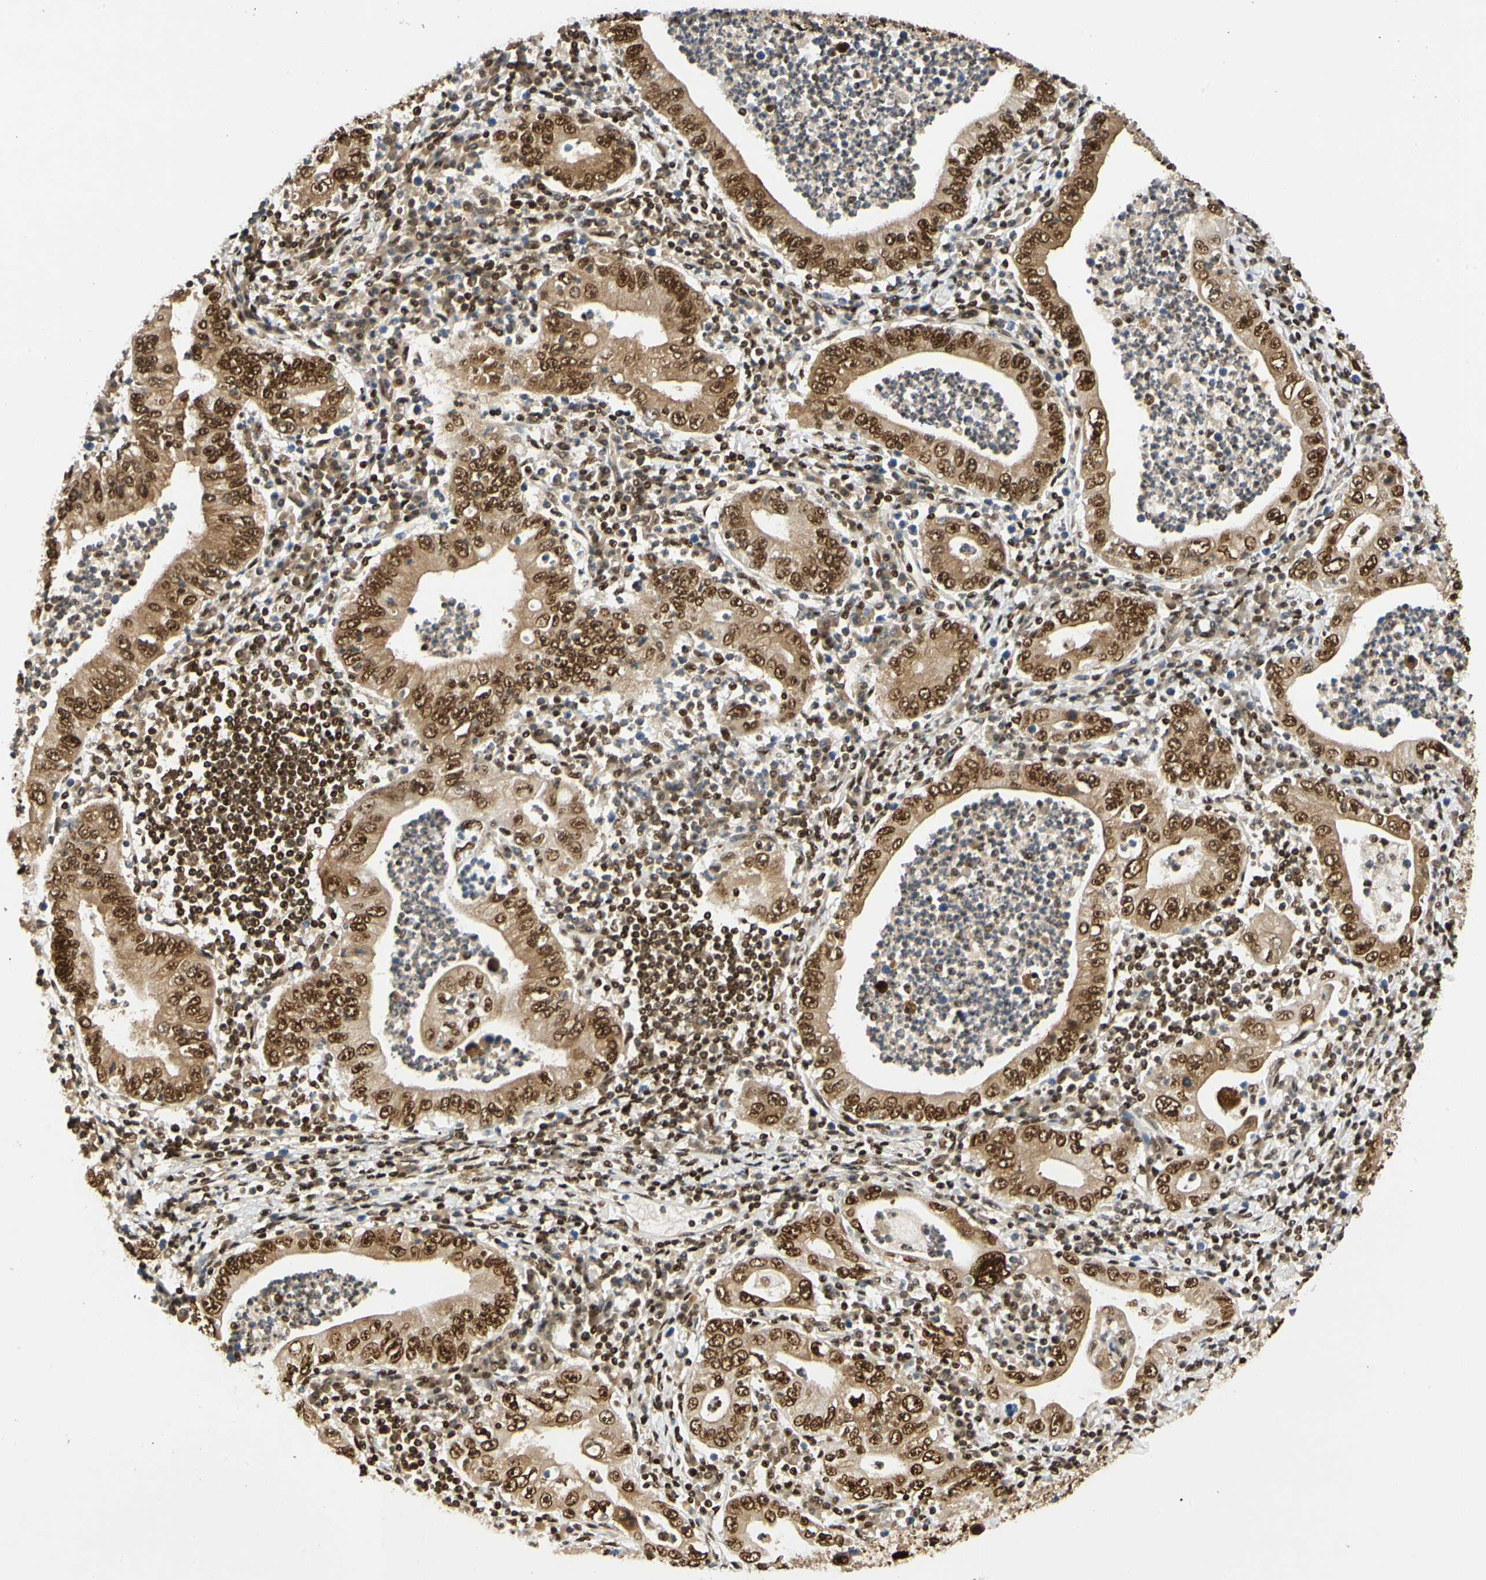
{"staining": {"intensity": "strong", "quantity": ">75%", "location": "cytoplasmic/membranous,nuclear"}, "tissue": "stomach cancer", "cell_type": "Tumor cells", "image_type": "cancer", "snomed": [{"axis": "morphology", "description": "Normal tissue, NOS"}, {"axis": "morphology", "description": "Adenocarcinoma, NOS"}, {"axis": "topography", "description": "Esophagus"}, {"axis": "topography", "description": "Stomach, upper"}, {"axis": "topography", "description": "Peripheral nerve tissue"}], "caption": "Tumor cells demonstrate high levels of strong cytoplasmic/membranous and nuclear positivity in approximately >75% of cells in human stomach adenocarcinoma. (brown staining indicates protein expression, while blue staining denotes nuclei).", "gene": "CDK12", "patient": {"sex": "male", "age": 62}}